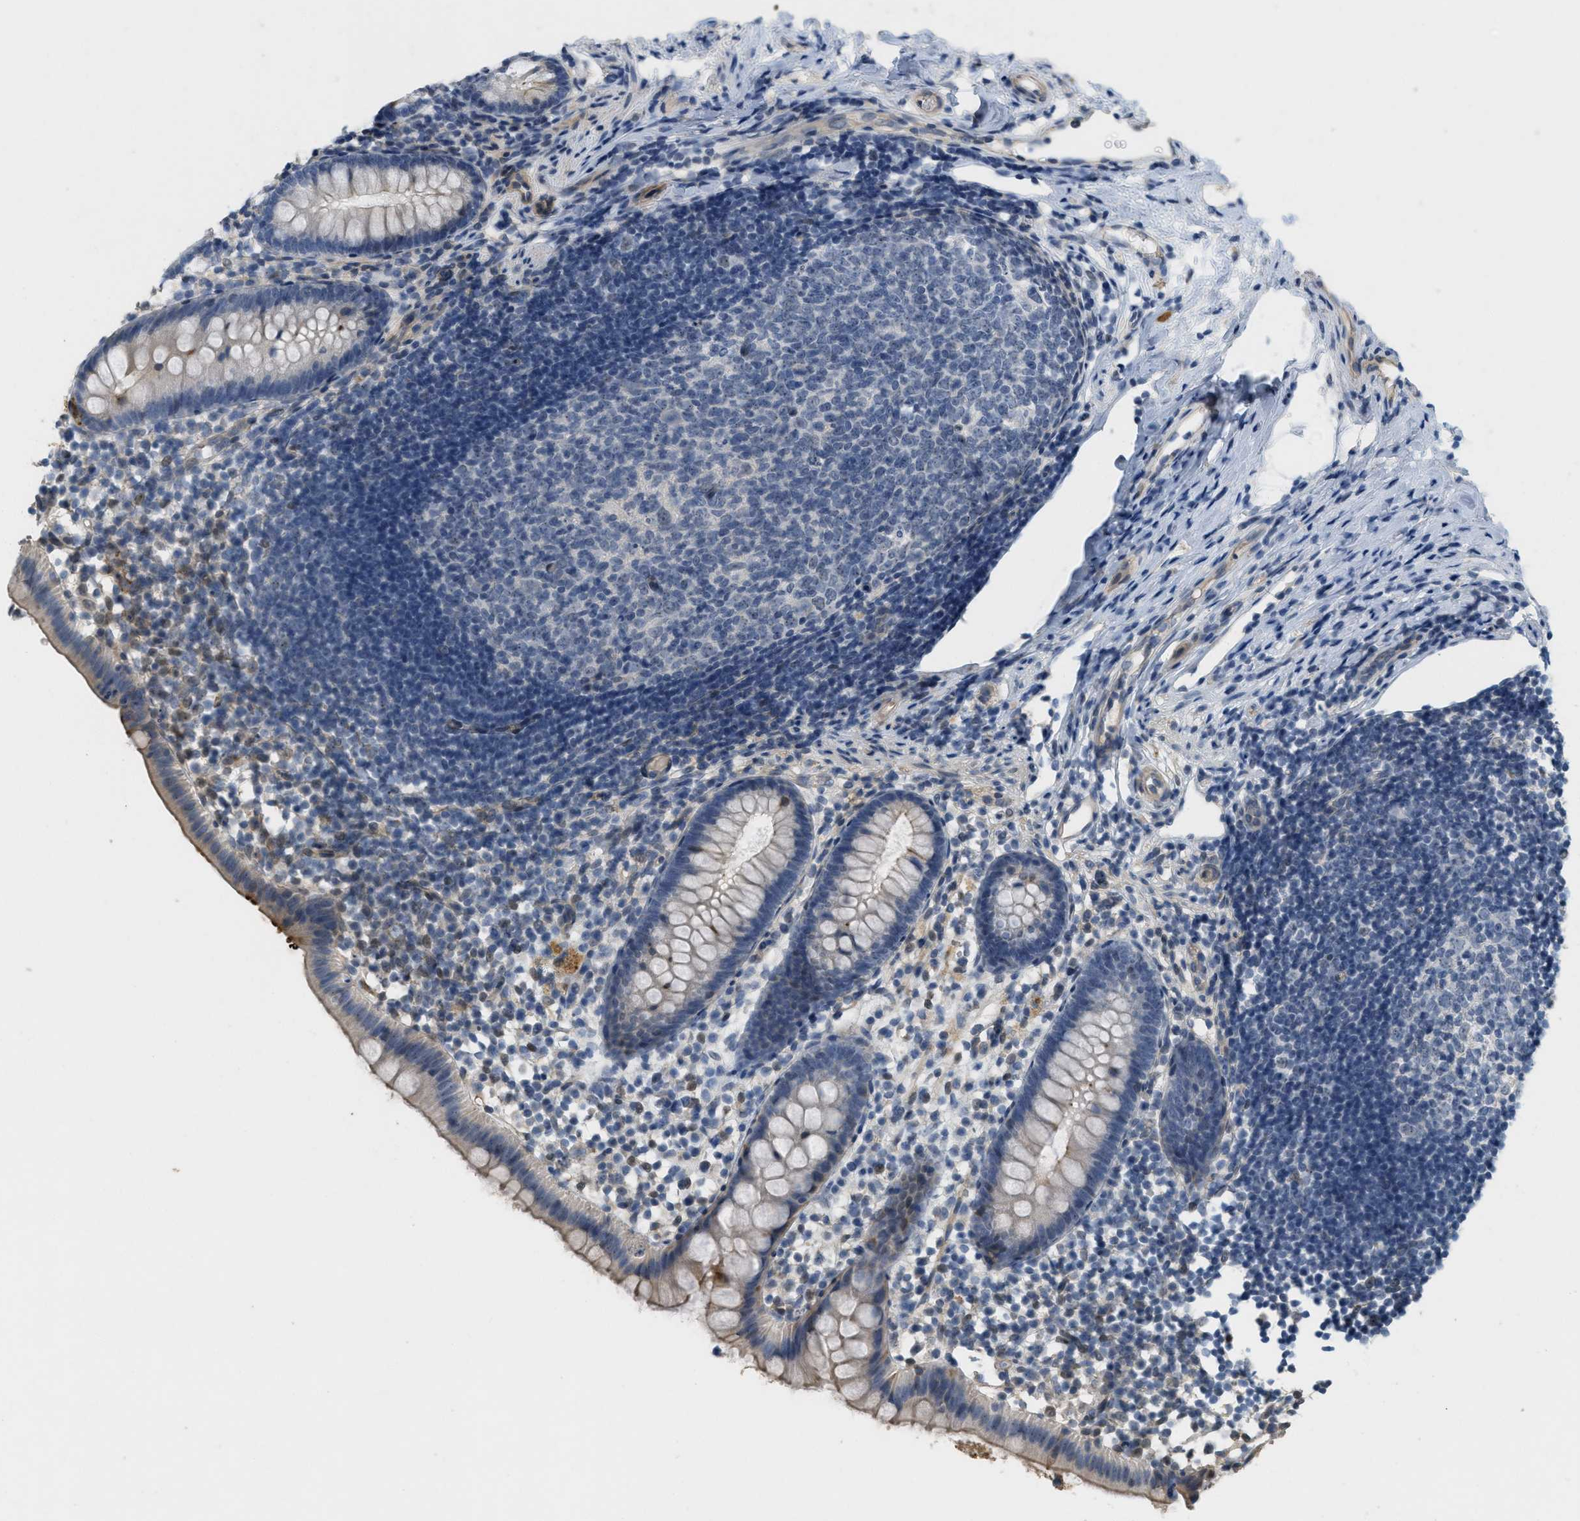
{"staining": {"intensity": "moderate", "quantity": "<25%", "location": "cytoplasmic/membranous"}, "tissue": "appendix", "cell_type": "Glandular cells", "image_type": "normal", "snomed": [{"axis": "morphology", "description": "Normal tissue, NOS"}, {"axis": "topography", "description": "Appendix"}], "caption": "Glandular cells reveal low levels of moderate cytoplasmic/membranous staining in approximately <25% of cells in unremarkable human appendix. Using DAB (3,3'-diaminobenzidine) (brown) and hematoxylin (blue) stains, captured at high magnification using brightfield microscopy.", "gene": "ADCY5", "patient": {"sex": "female", "age": 20}}